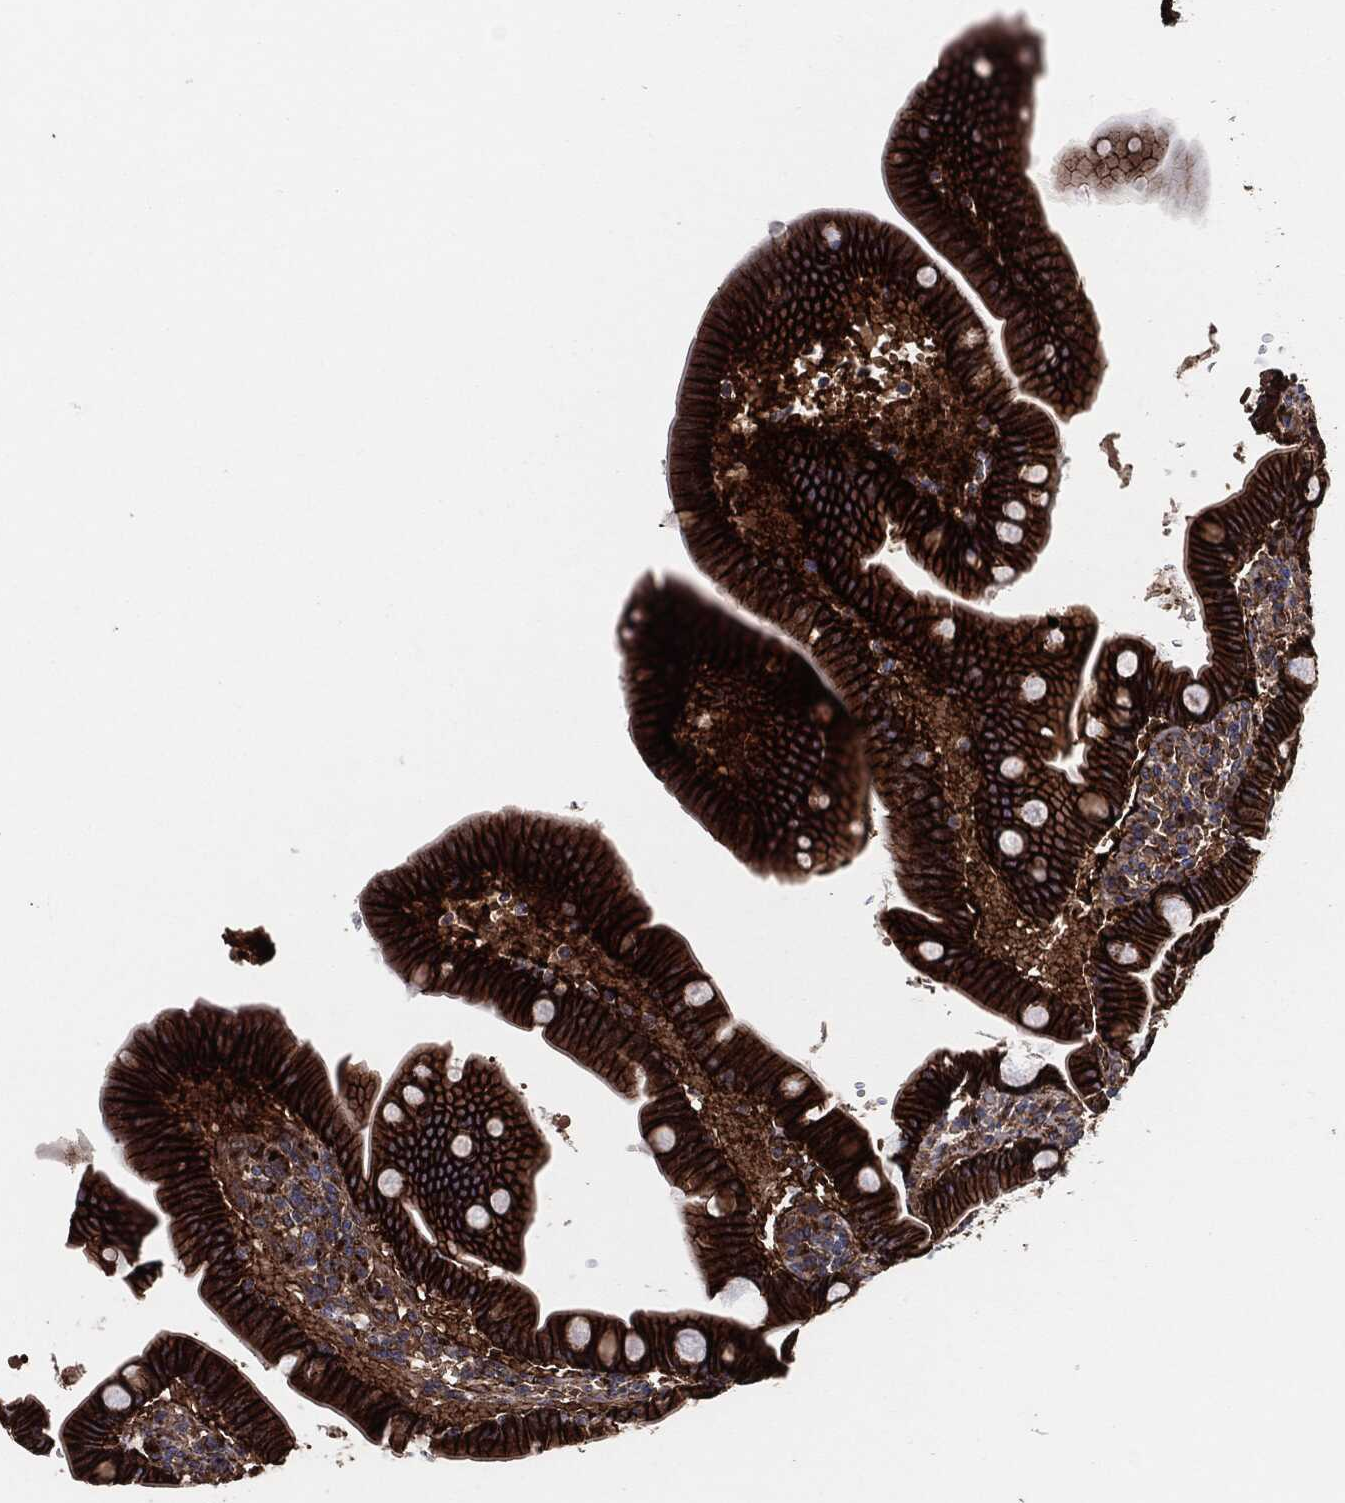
{"staining": {"intensity": "strong", "quantity": ">75%", "location": "cytoplasmic/membranous"}, "tissue": "small intestine", "cell_type": "Glandular cells", "image_type": "normal", "snomed": [{"axis": "morphology", "description": "Normal tissue, NOS"}, {"axis": "topography", "description": "Small intestine"}], "caption": "Immunohistochemistry (DAB) staining of unremarkable human small intestine demonstrates strong cytoplasmic/membranous protein expression in about >75% of glandular cells. (Brightfield microscopy of DAB IHC at high magnification).", "gene": "CTNNA1", "patient": {"sex": "male", "age": 66}}